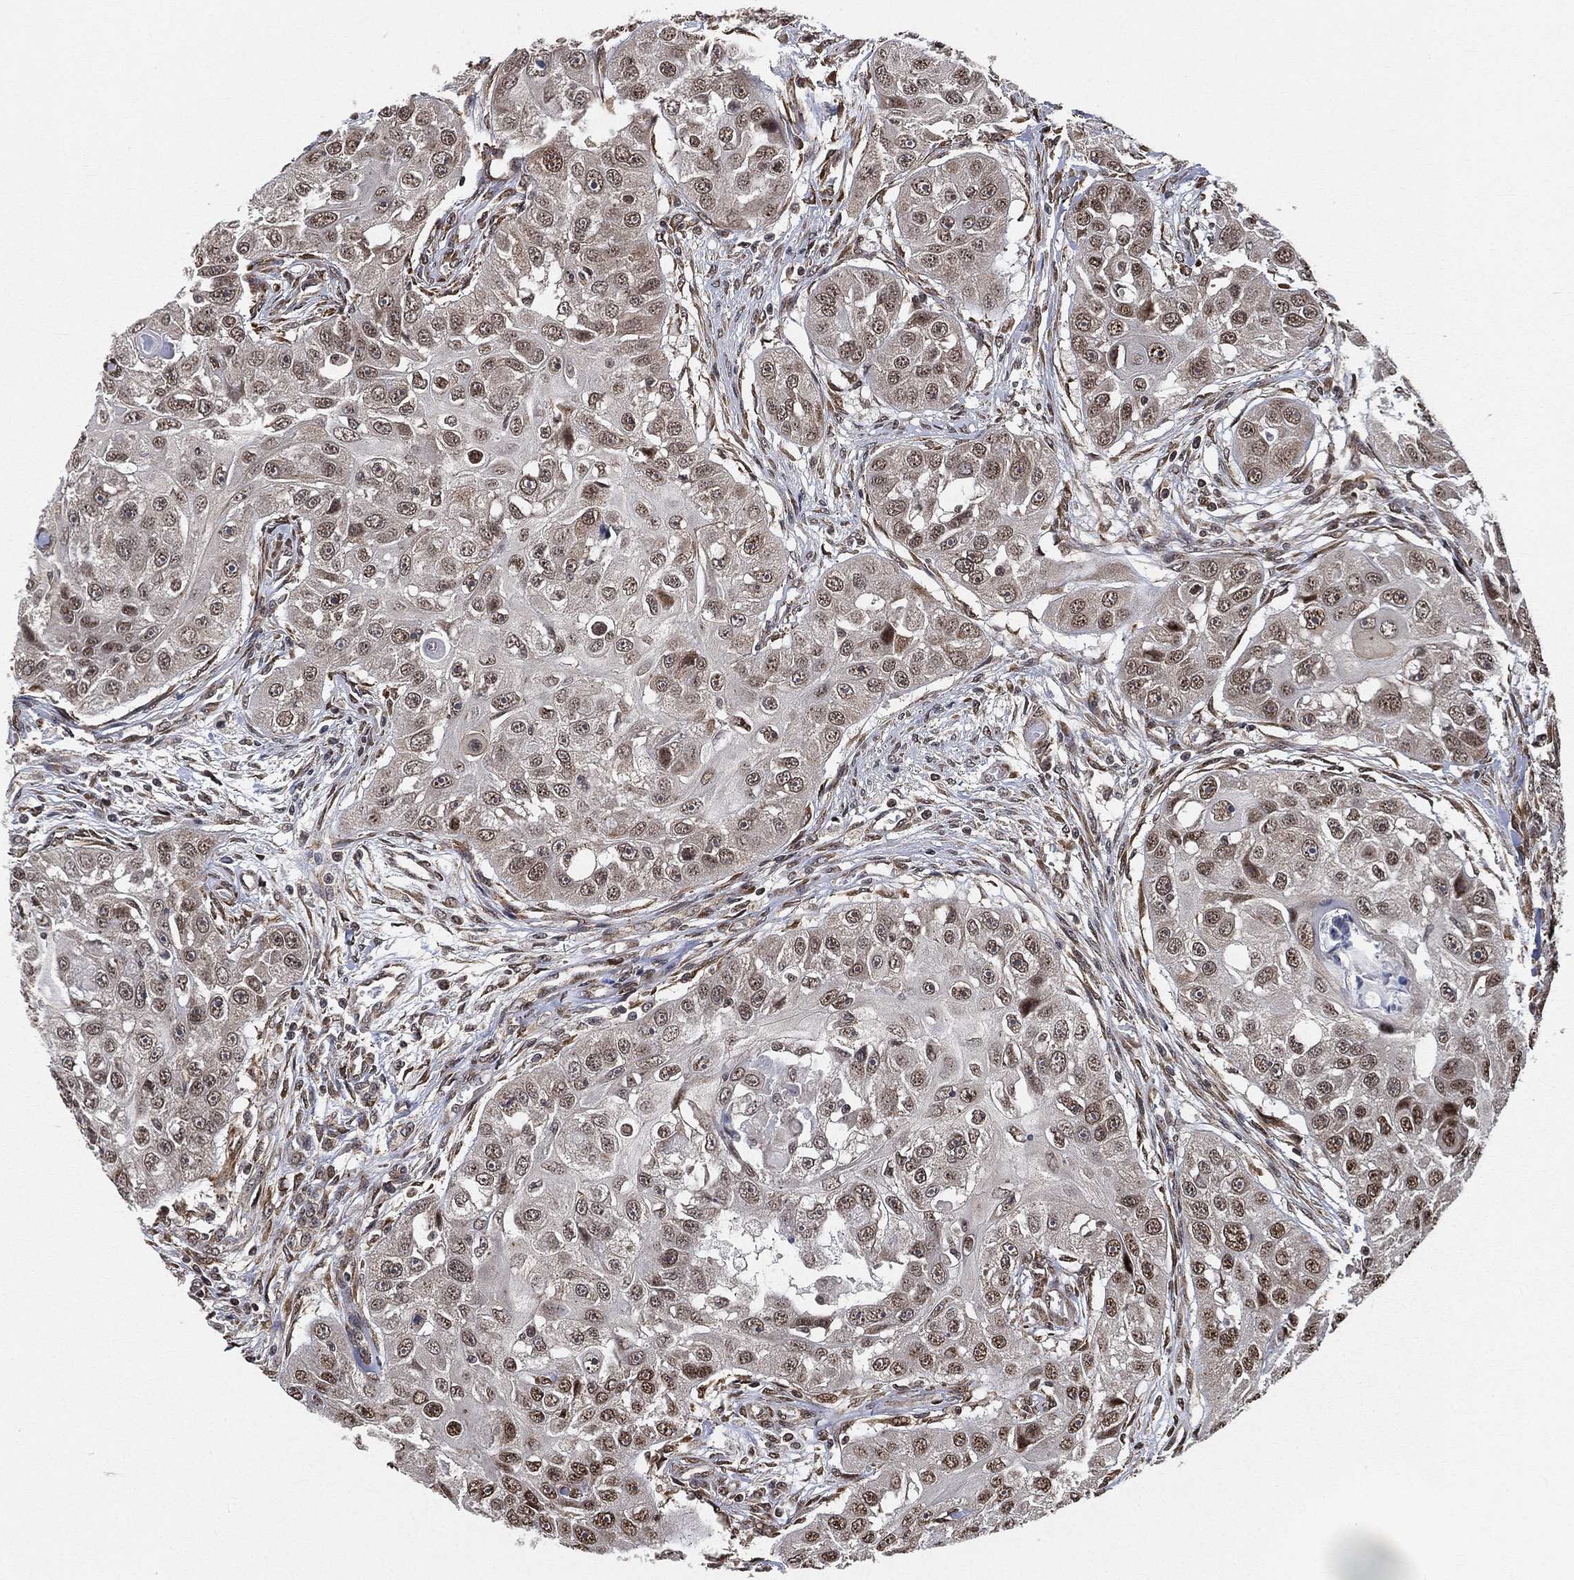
{"staining": {"intensity": "moderate", "quantity": "25%-75%", "location": "nuclear"}, "tissue": "head and neck cancer", "cell_type": "Tumor cells", "image_type": "cancer", "snomed": [{"axis": "morphology", "description": "Squamous cell carcinoma, NOS"}, {"axis": "topography", "description": "Head-Neck"}], "caption": "Protein staining of head and neck cancer (squamous cell carcinoma) tissue reveals moderate nuclear positivity in about 25%-75% of tumor cells.", "gene": "RSRC2", "patient": {"sex": "male", "age": 51}}